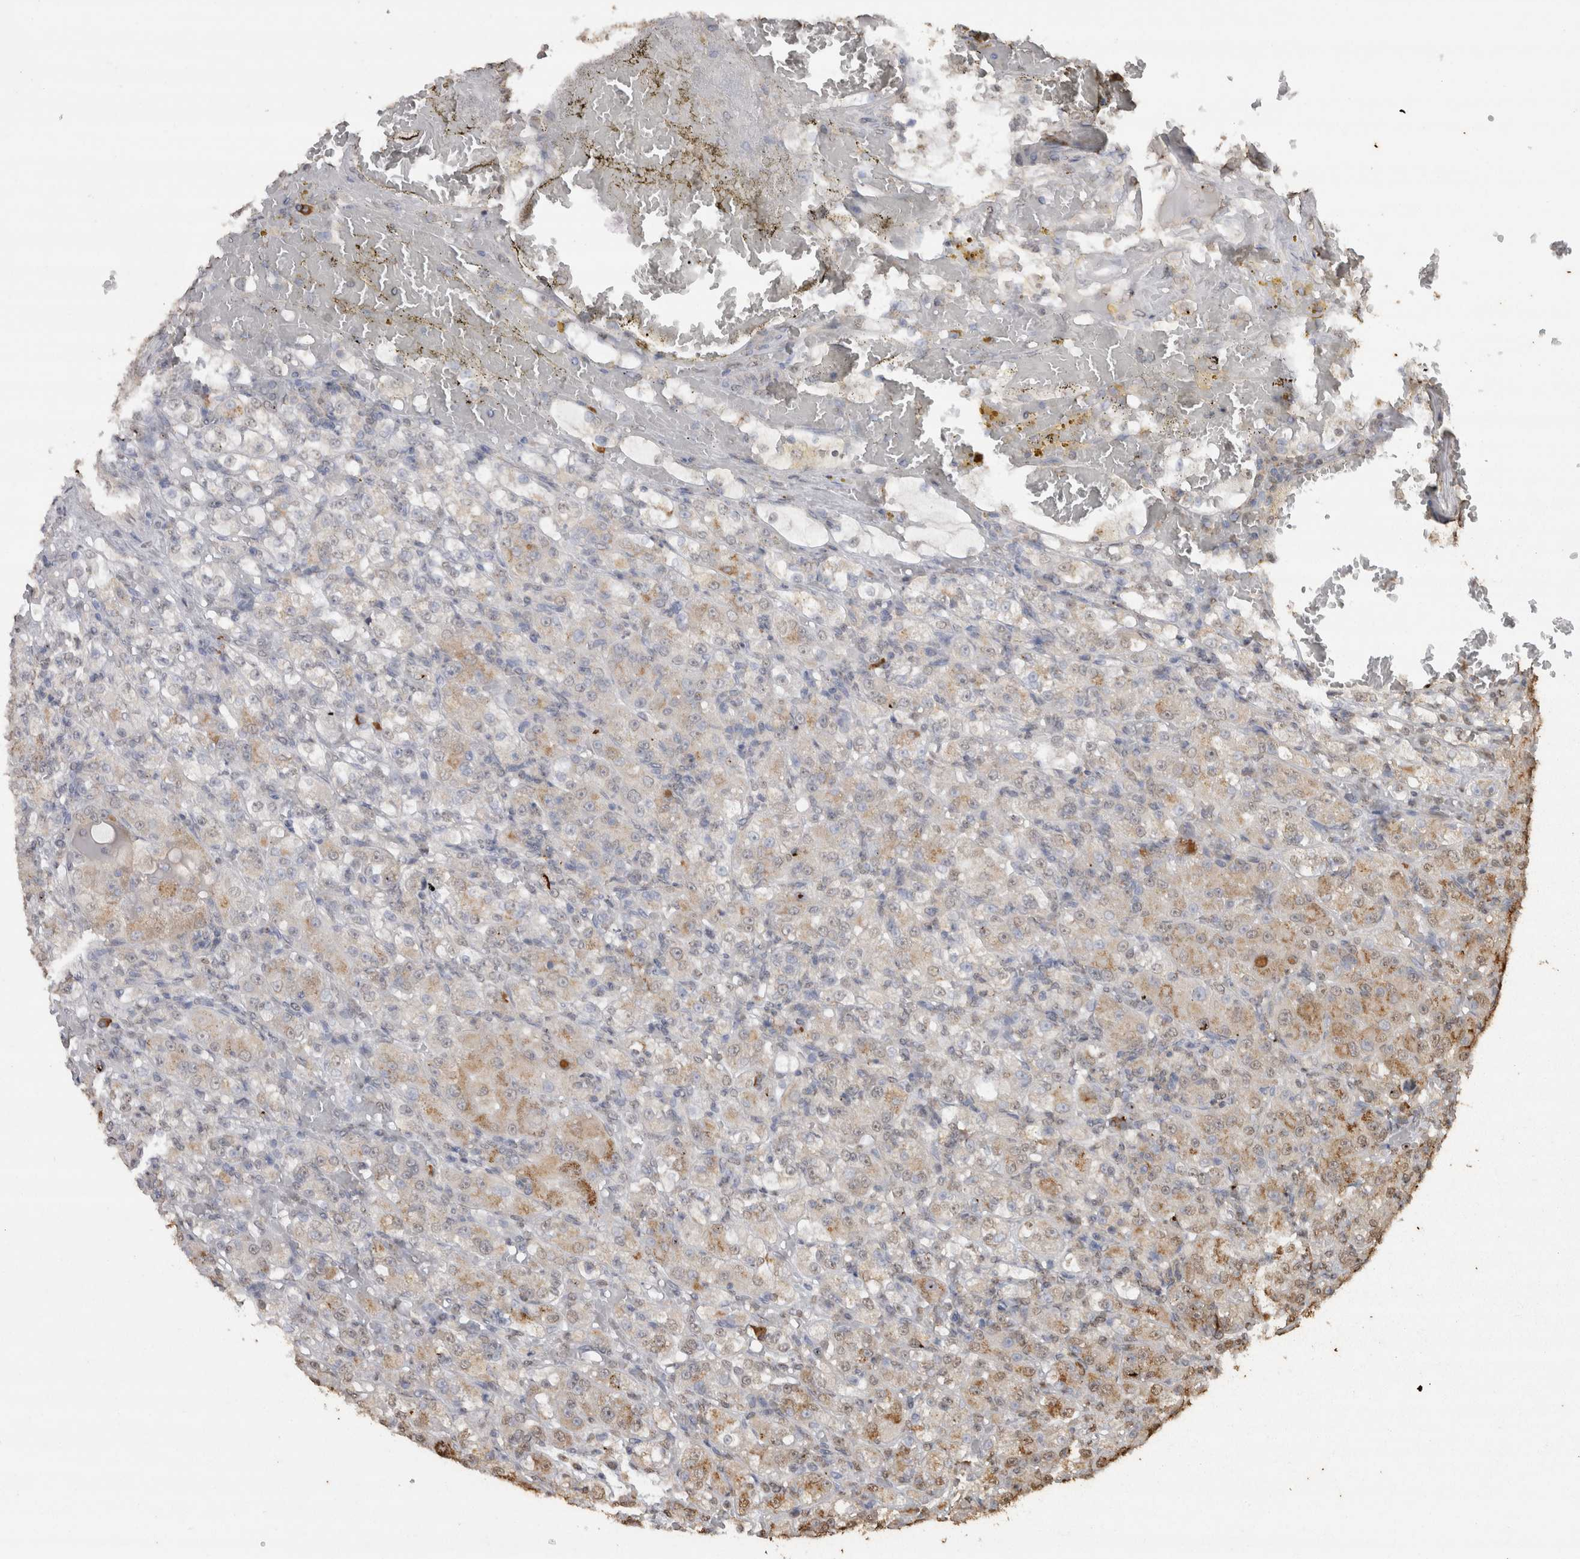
{"staining": {"intensity": "moderate", "quantity": "<25%", "location": "cytoplasmic/membranous"}, "tissue": "renal cancer", "cell_type": "Tumor cells", "image_type": "cancer", "snomed": [{"axis": "morphology", "description": "Normal tissue, NOS"}, {"axis": "morphology", "description": "Adenocarcinoma, NOS"}, {"axis": "topography", "description": "Kidney"}], "caption": "A photomicrograph showing moderate cytoplasmic/membranous positivity in about <25% of tumor cells in adenocarcinoma (renal), as visualized by brown immunohistochemical staining.", "gene": "CRELD2", "patient": {"sex": "male", "age": 61}}